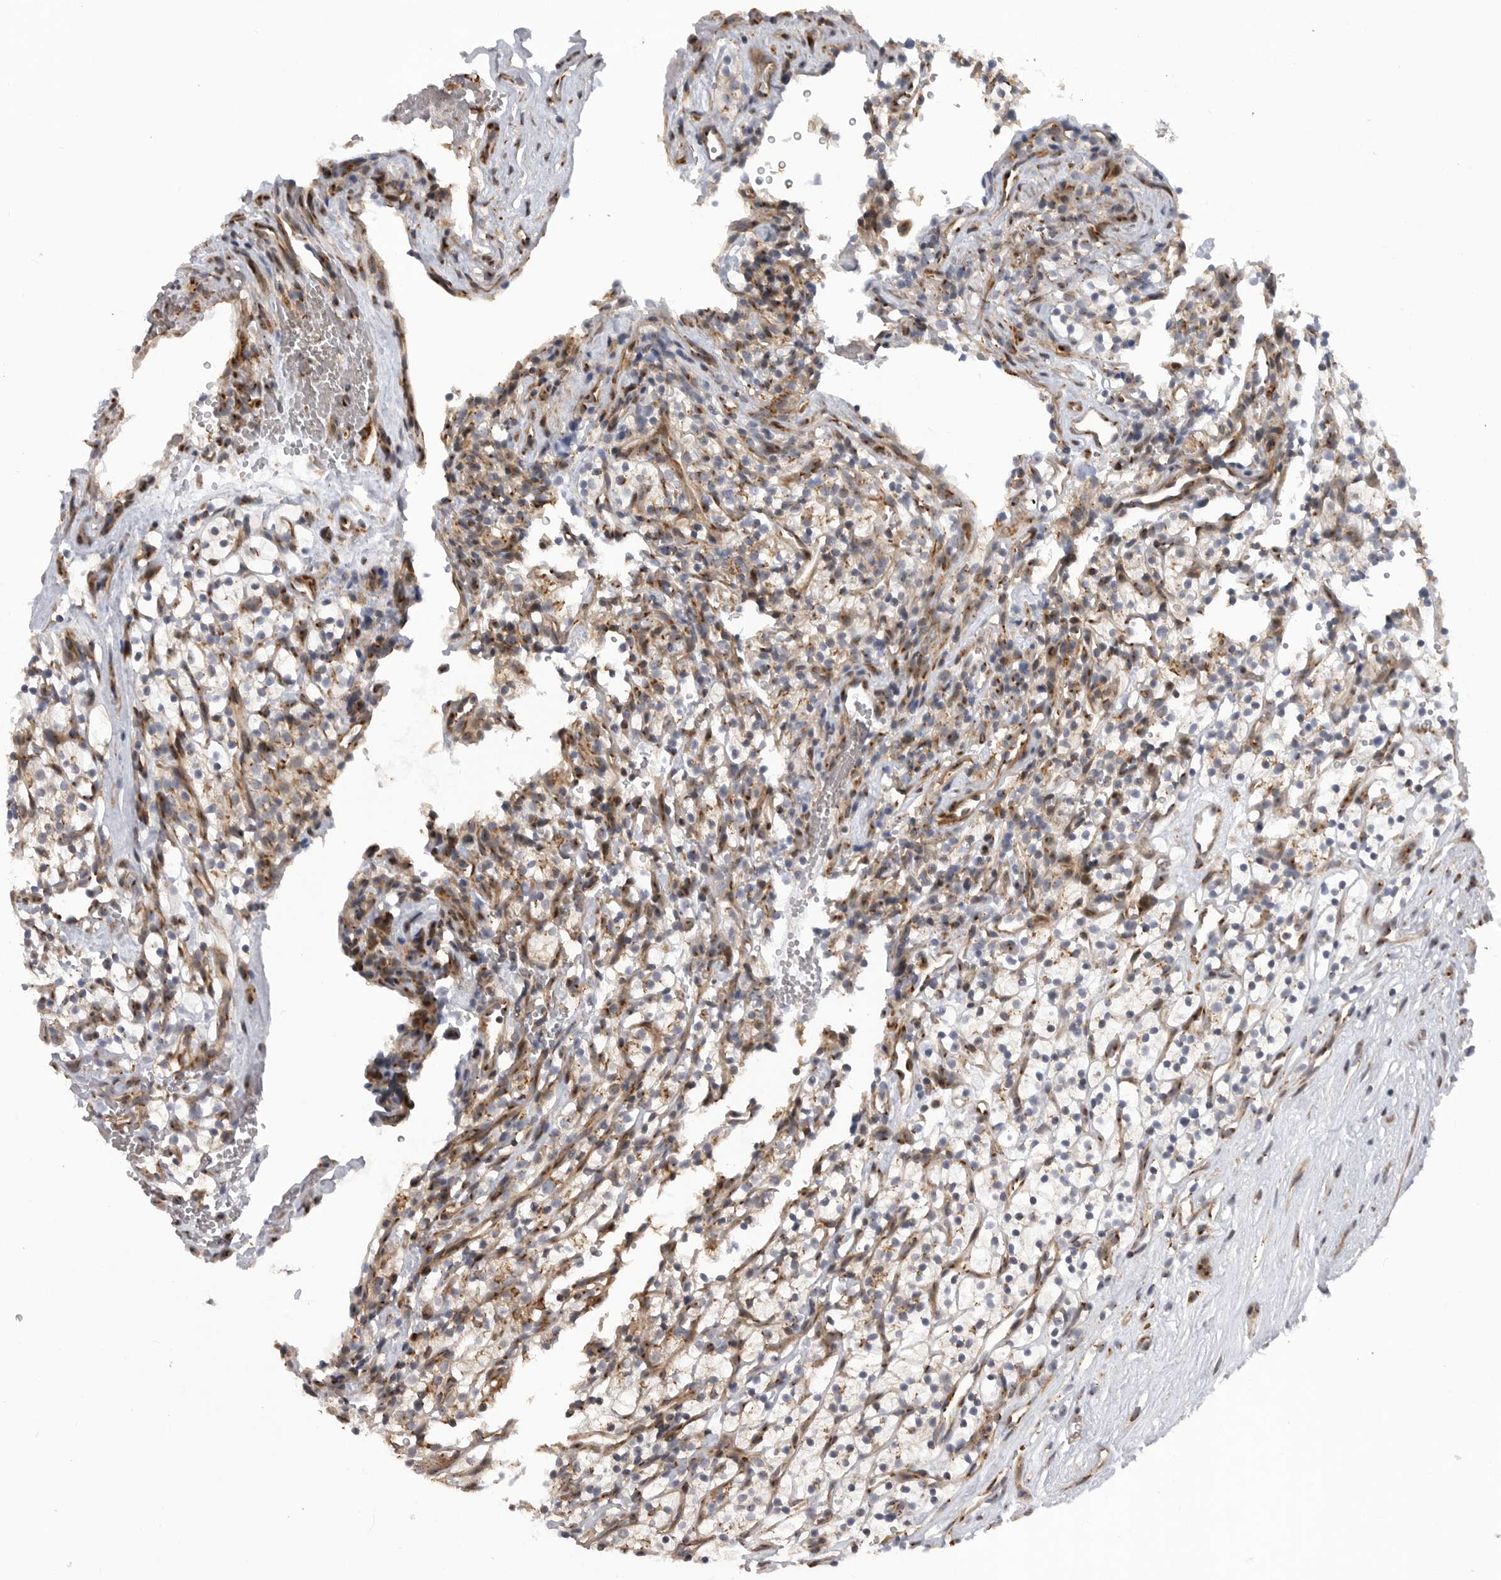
{"staining": {"intensity": "weak", "quantity": ">75%", "location": "cytoplasmic/membranous"}, "tissue": "renal cancer", "cell_type": "Tumor cells", "image_type": "cancer", "snomed": [{"axis": "morphology", "description": "Adenocarcinoma, NOS"}, {"axis": "topography", "description": "Kidney"}], "caption": "DAB immunohistochemical staining of renal adenocarcinoma reveals weak cytoplasmic/membranous protein expression in approximately >75% of tumor cells.", "gene": "TMPRSS11F", "patient": {"sex": "female", "age": 57}}